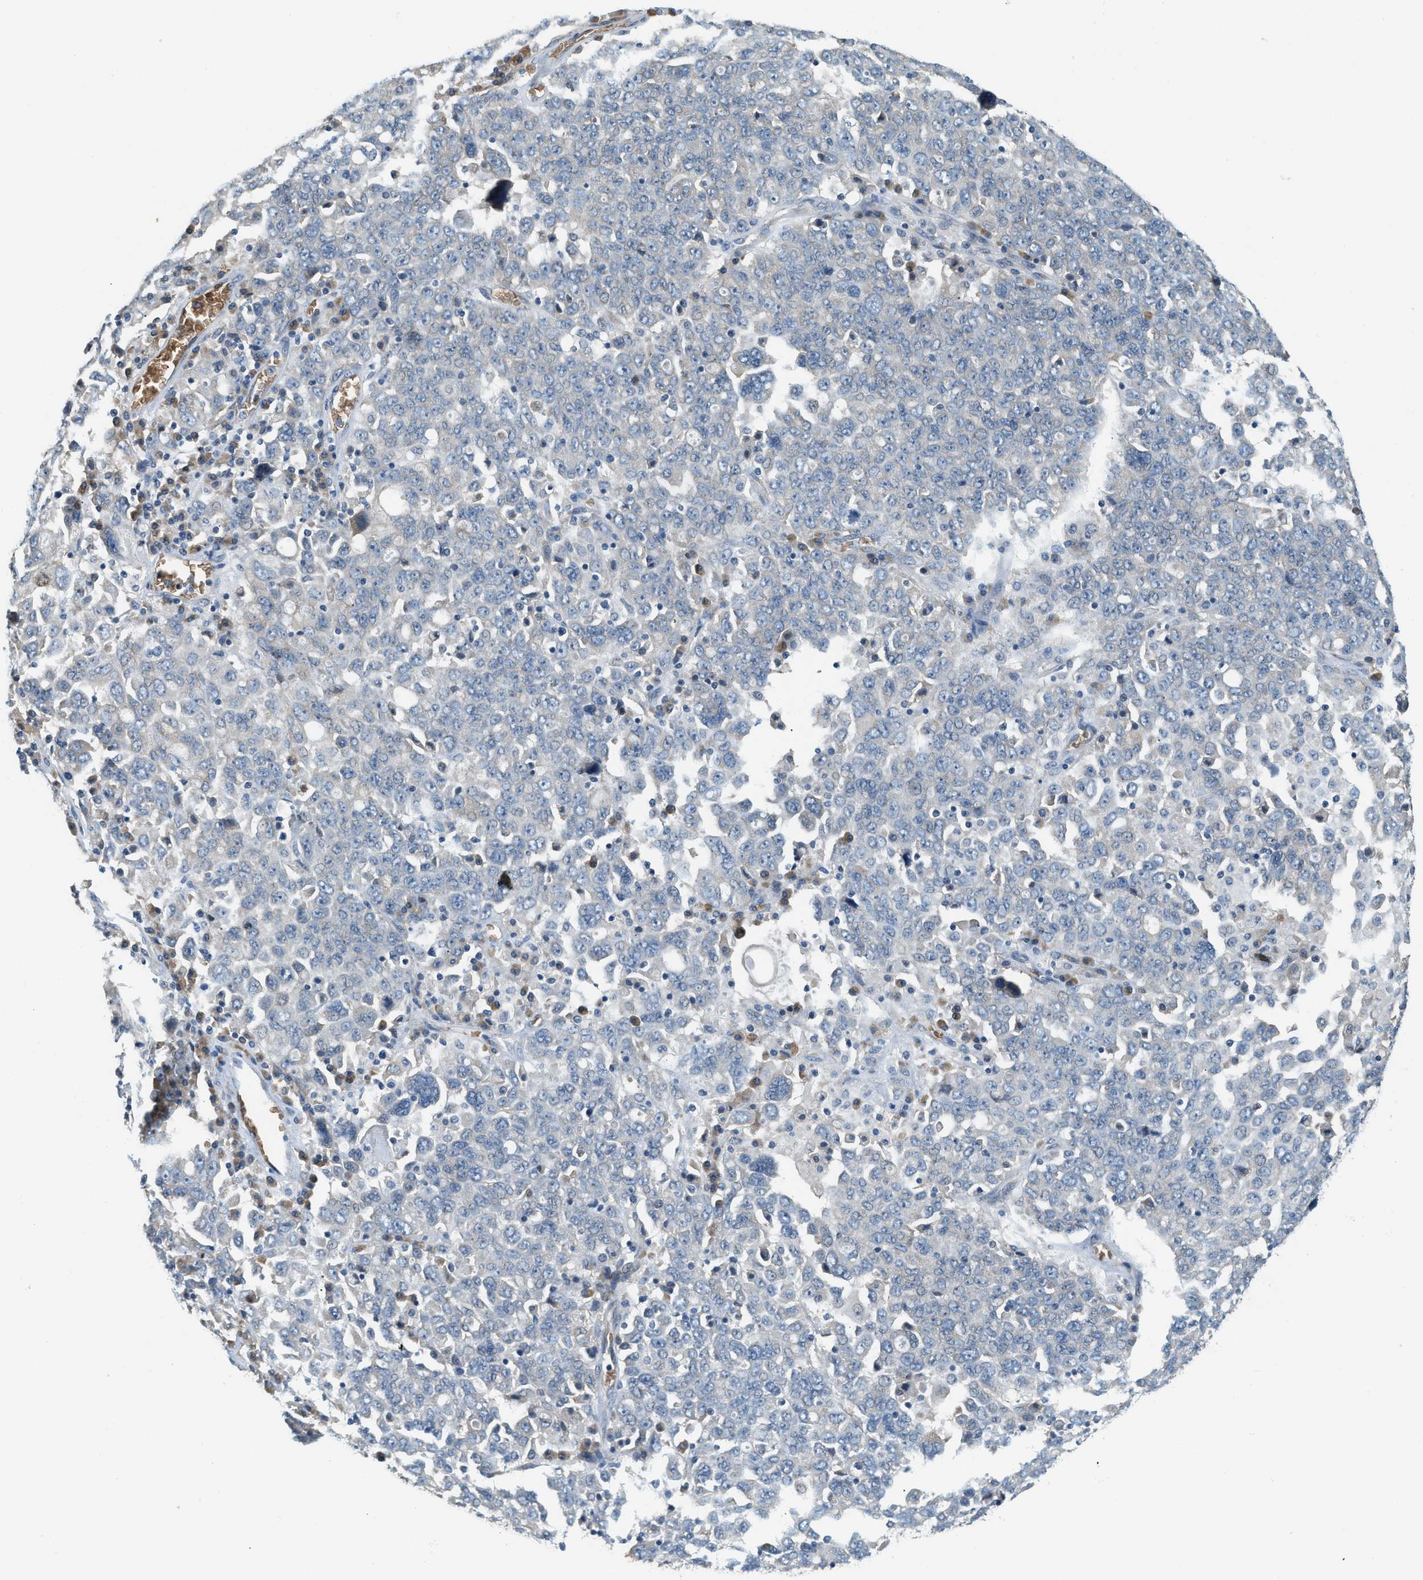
{"staining": {"intensity": "negative", "quantity": "none", "location": "none"}, "tissue": "ovarian cancer", "cell_type": "Tumor cells", "image_type": "cancer", "snomed": [{"axis": "morphology", "description": "Carcinoma, endometroid"}, {"axis": "topography", "description": "Ovary"}], "caption": "This is an immunohistochemistry (IHC) histopathology image of ovarian cancer (endometroid carcinoma). There is no staining in tumor cells.", "gene": "CYTH2", "patient": {"sex": "female", "age": 62}}